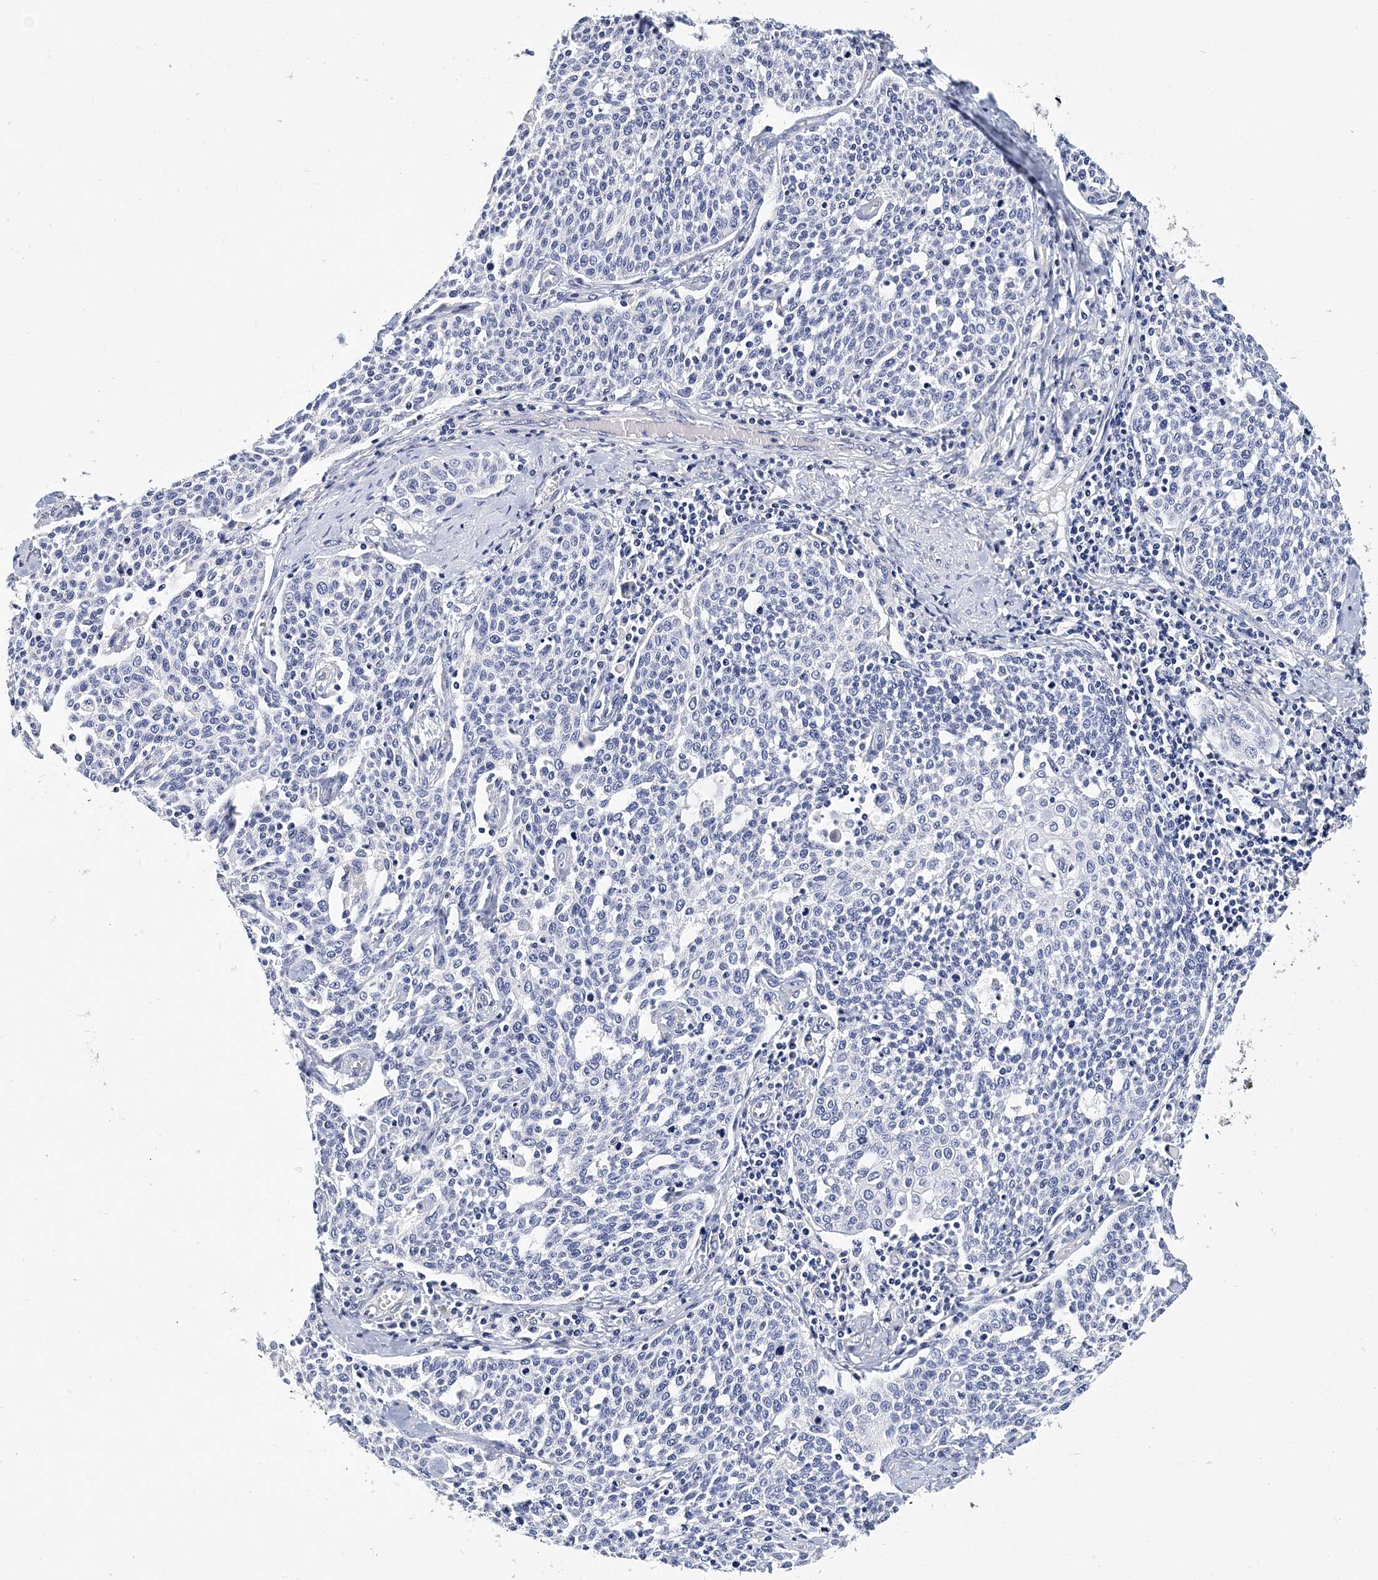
{"staining": {"intensity": "negative", "quantity": "none", "location": "none"}, "tissue": "cervical cancer", "cell_type": "Tumor cells", "image_type": "cancer", "snomed": [{"axis": "morphology", "description": "Squamous cell carcinoma, NOS"}, {"axis": "topography", "description": "Cervix"}], "caption": "Tumor cells show no significant protein expression in cervical cancer (squamous cell carcinoma).", "gene": "ITGA2B", "patient": {"sex": "female", "age": 34}}